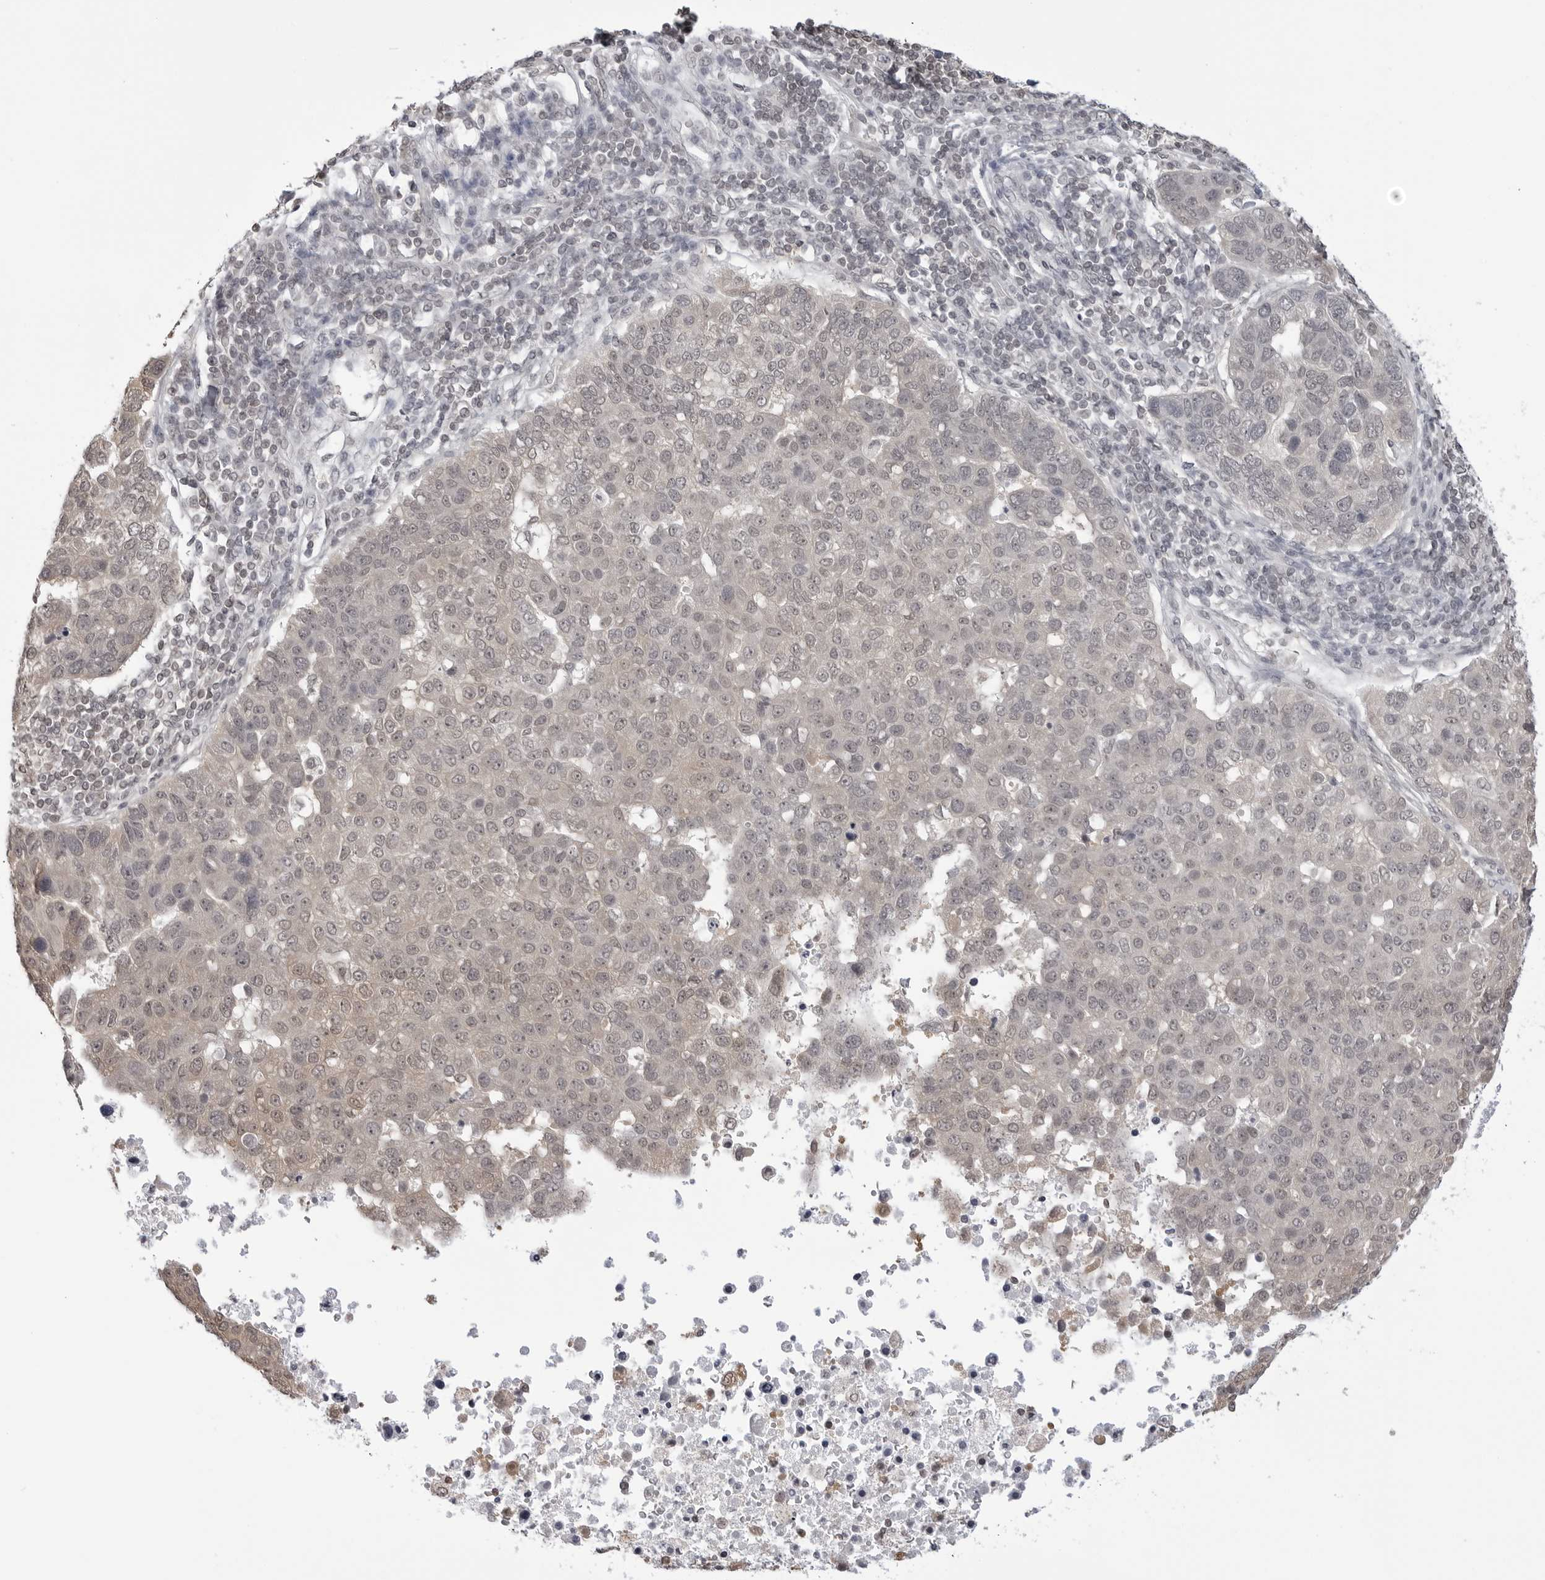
{"staining": {"intensity": "negative", "quantity": "none", "location": "none"}, "tissue": "pancreatic cancer", "cell_type": "Tumor cells", "image_type": "cancer", "snomed": [{"axis": "morphology", "description": "Adenocarcinoma, NOS"}, {"axis": "topography", "description": "Pancreas"}], "caption": "This is an IHC micrograph of pancreatic adenocarcinoma. There is no staining in tumor cells.", "gene": "YWHAG", "patient": {"sex": "female", "age": 61}}